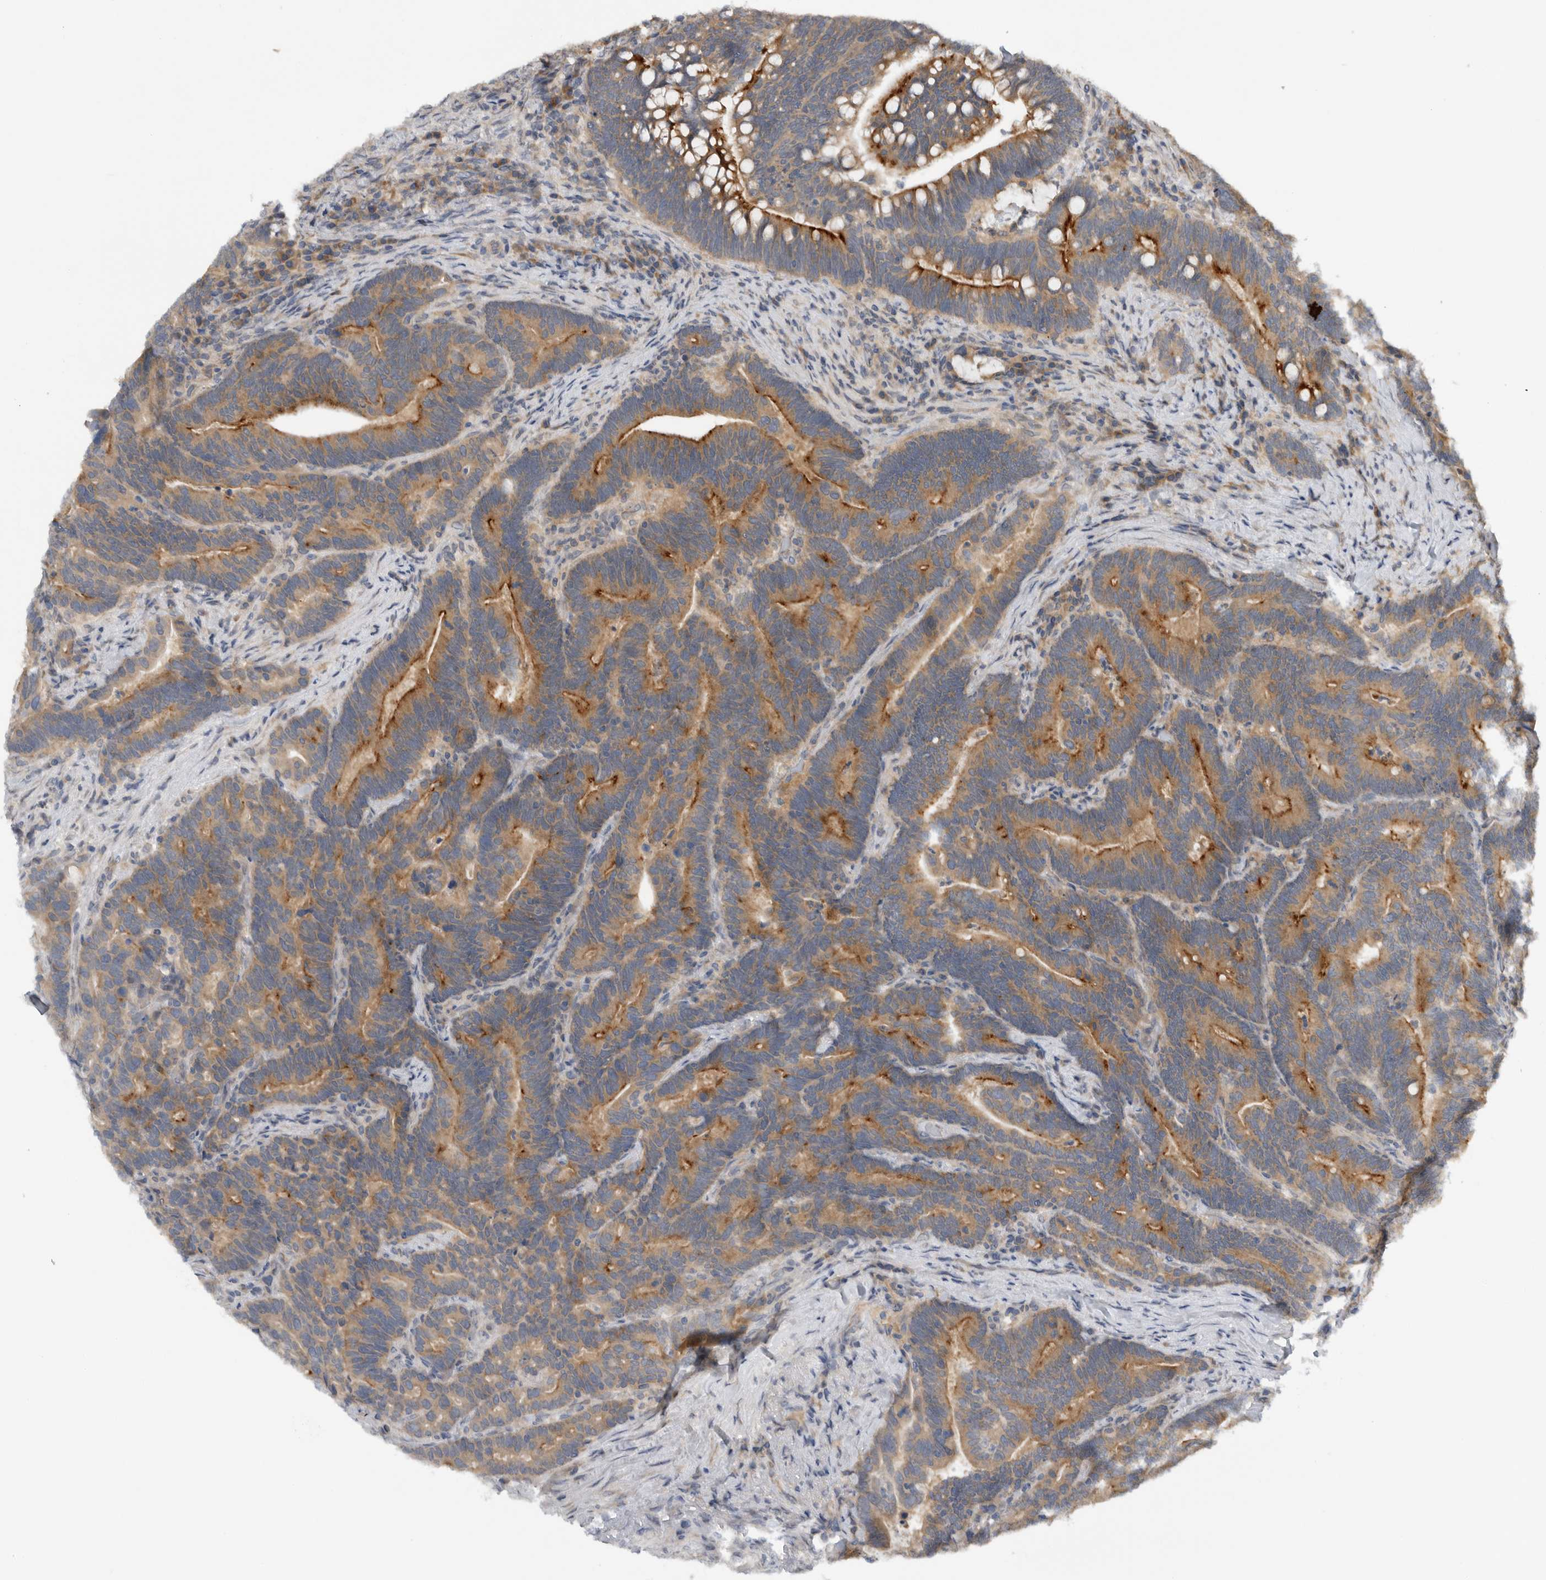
{"staining": {"intensity": "moderate", "quantity": "25%-75%", "location": "cytoplasmic/membranous"}, "tissue": "colorectal cancer", "cell_type": "Tumor cells", "image_type": "cancer", "snomed": [{"axis": "morphology", "description": "Adenocarcinoma, NOS"}, {"axis": "topography", "description": "Colon"}], "caption": "Colorectal adenocarcinoma stained for a protein exhibits moderate cytoplasmic/membranous positivity in tumor cells. The protein is stained brown, and the nuclei are stained in blue (DAB (3,3'-diaminobenzidine) IHC with brightfield microscopy, high magnification).", "gene": "AASDHPPT", "patient": {"sex": "female", "age": 66}}